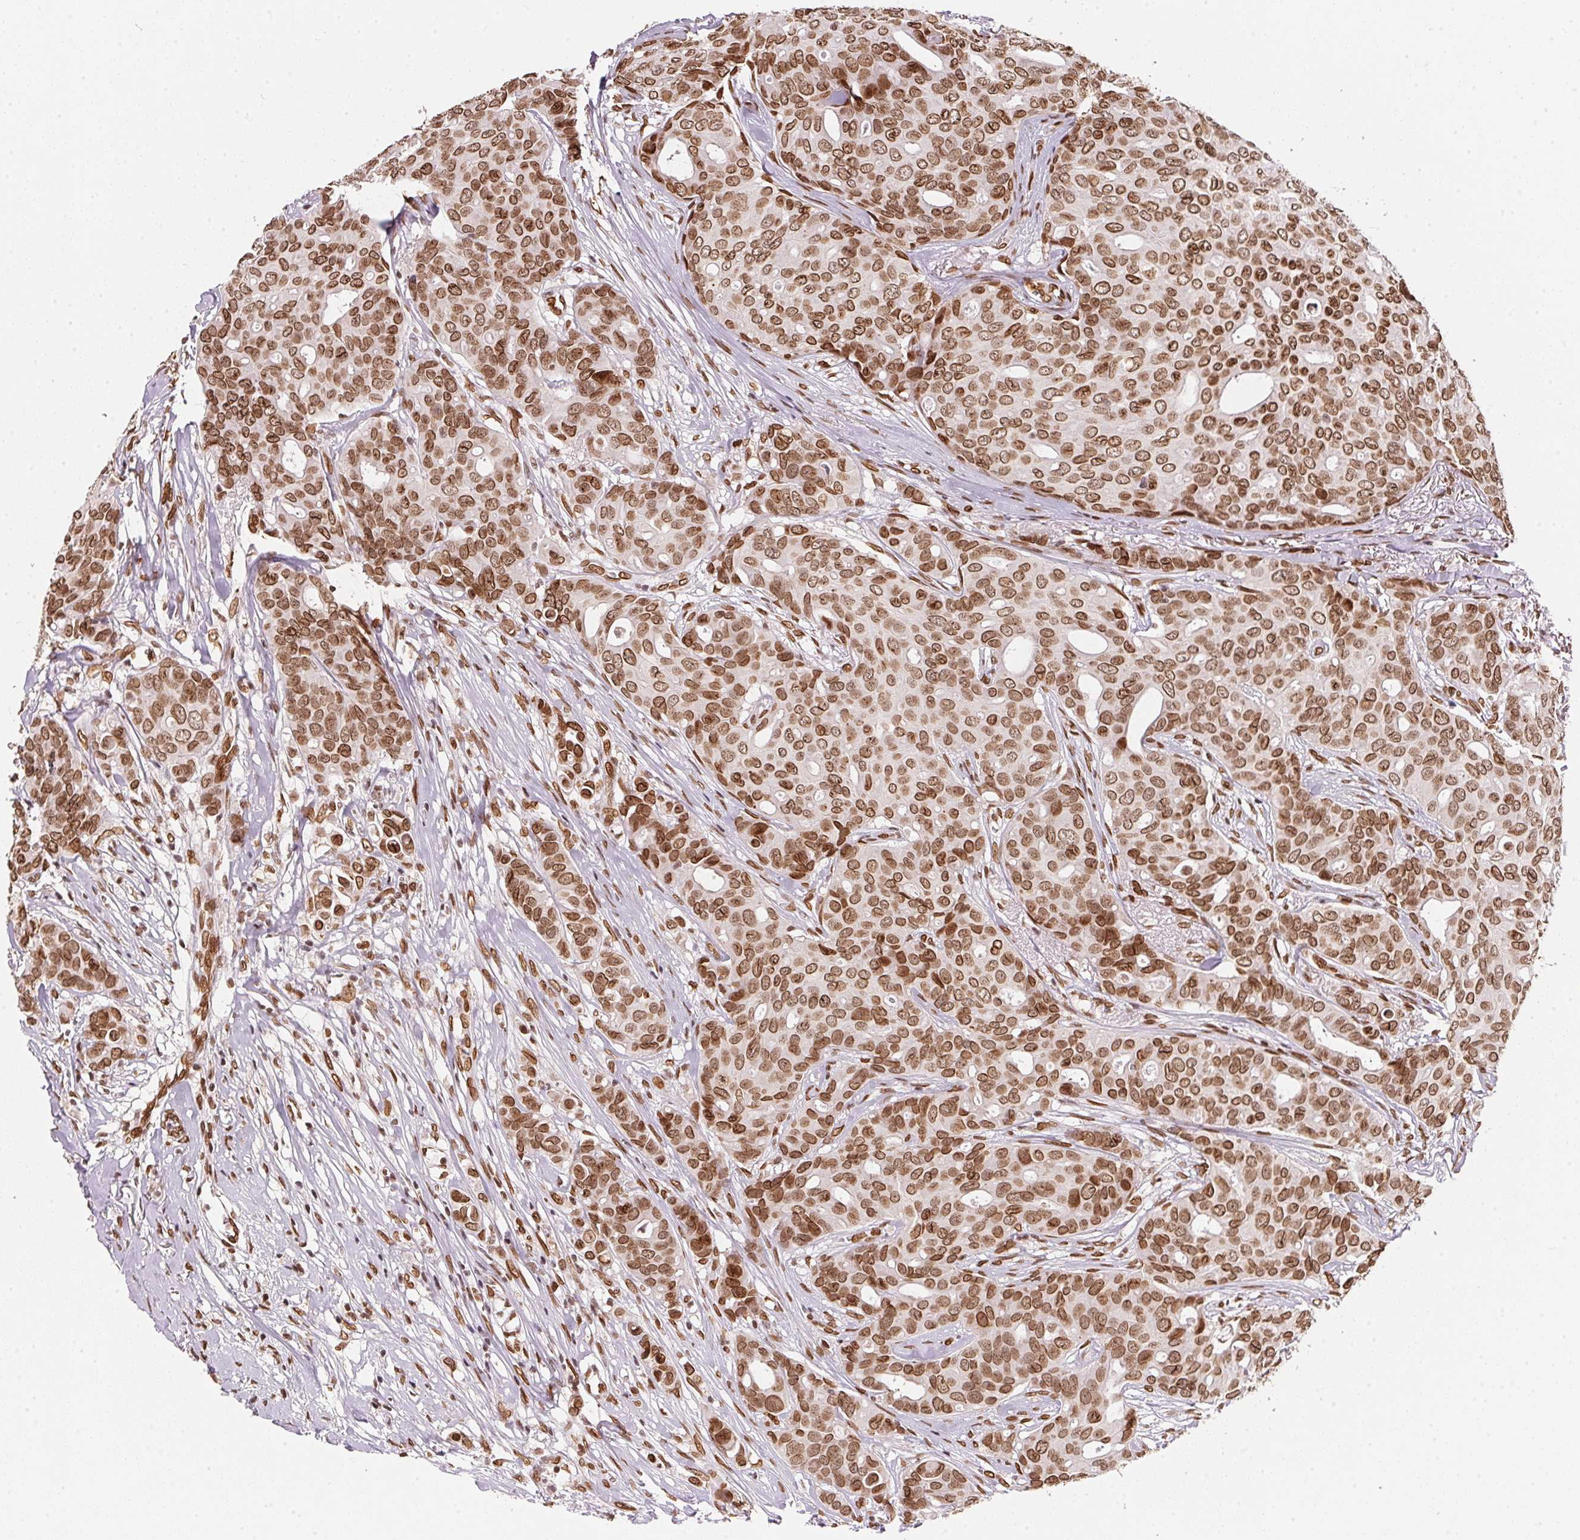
{"staining": {"intensity": "moderate", "quantity": ">75%", "location": "cytoplasmic/membranous,nuclear"}, "tissue": "breast cancer", "cell_type": "Tumor cells", "image_type": "cancer", "snomed": [{"axis": "morphology", "description": "Duct carcinoma"}, {"axis": "topography", "description": "Breast"}], "caption": "Brown immunohistochemical staining in human intraductal carcinoma (breast) shows moderate cytoplasmic/membranous and nuclear expression in approximately >75% of tumor cells.", "gene": "SAP30BP", "patient": {"sex": "female", "age": 54}}